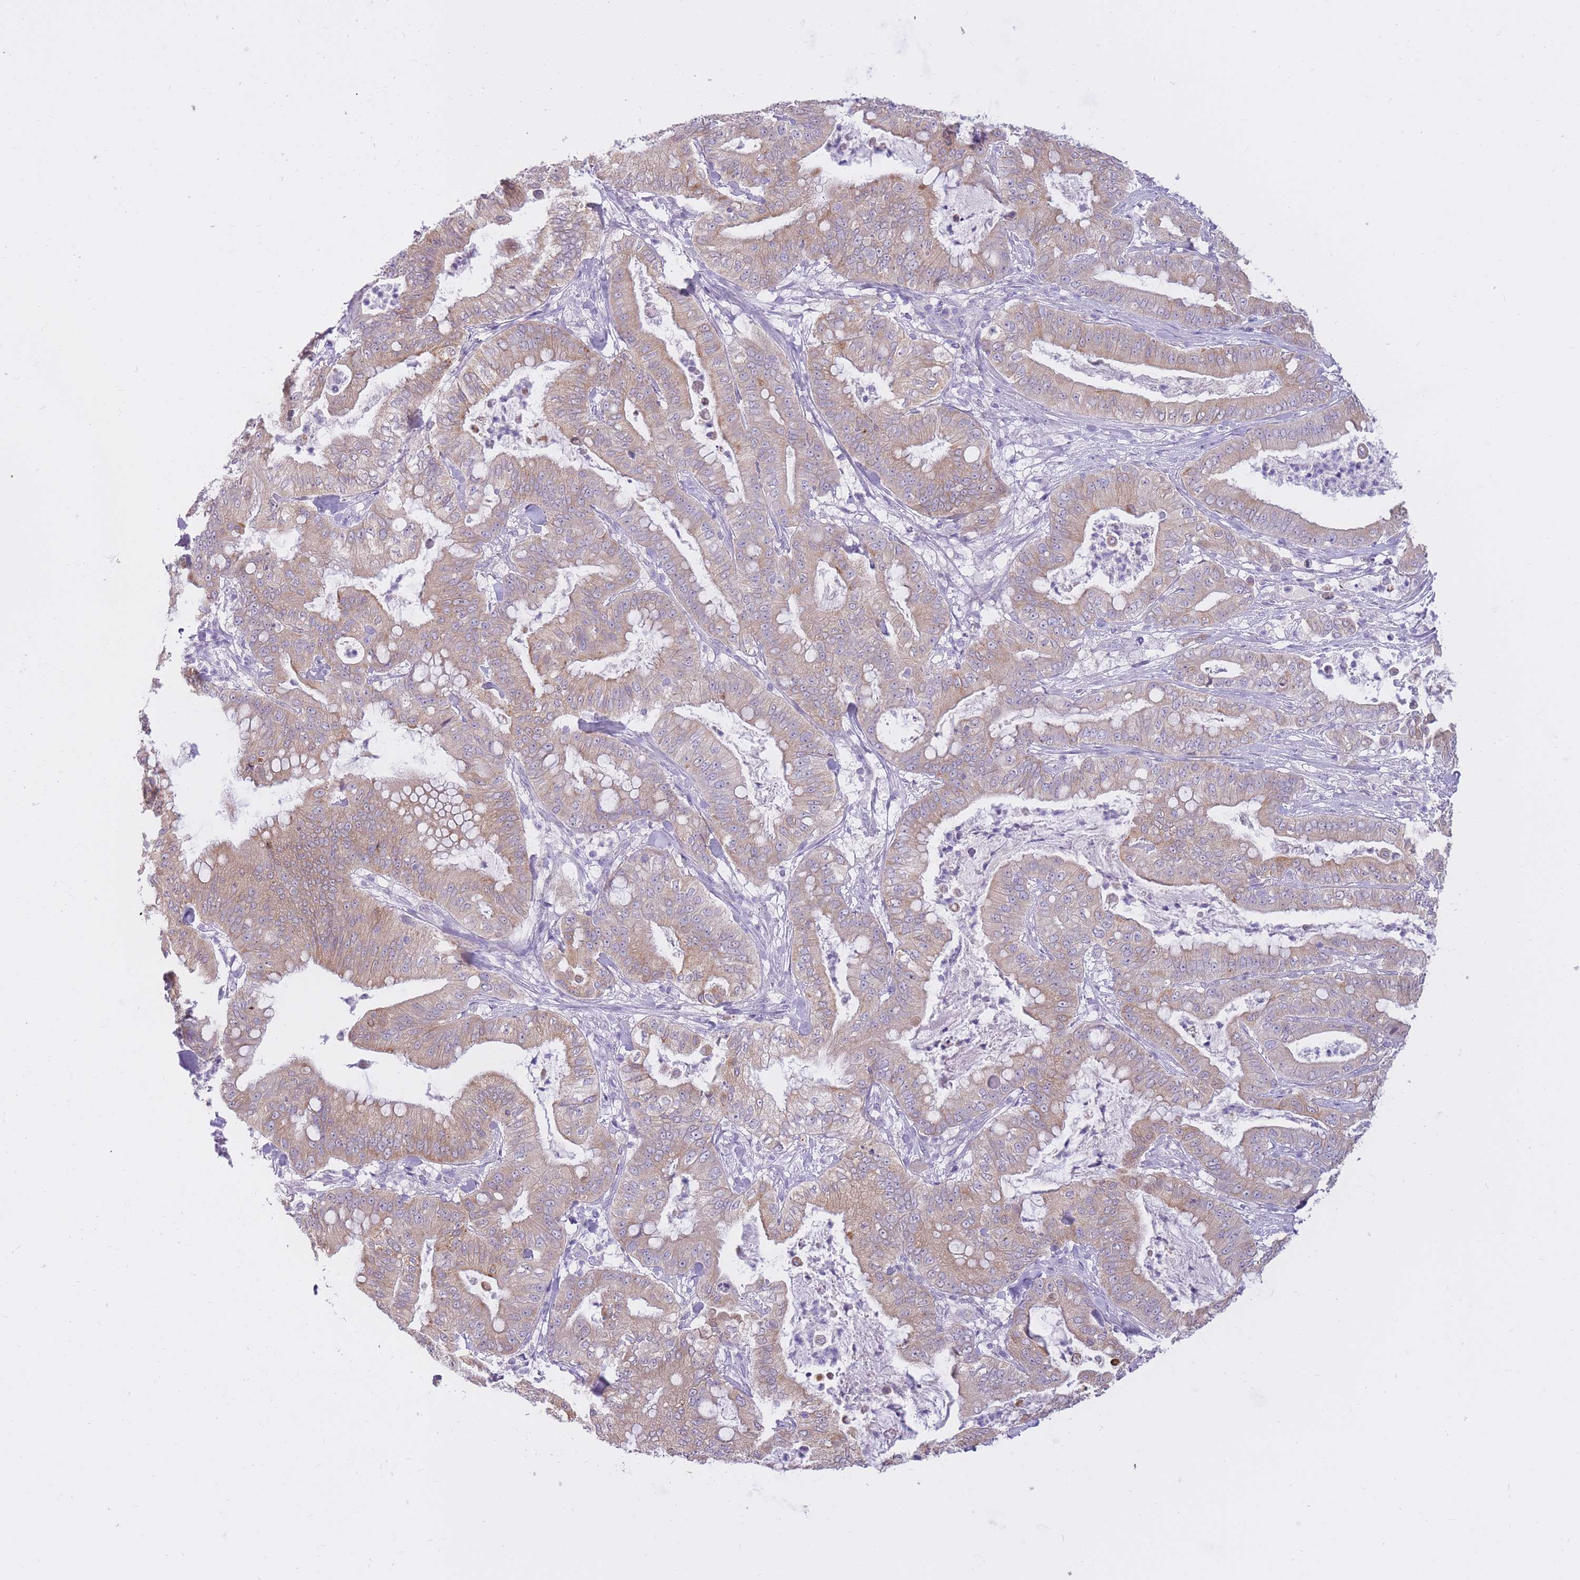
{"staining": {"intensity": "weak", "quantity": ">75%", "location": "cytoplasmic/membranous"}, "tissue": "pancreatic cancer", "cell_type": "Tumor cells", "image_type": "cancer", "snomed": [{"axis": "morphology", "description": "Adenocarcinoma, NOS"}, {"axis": "topography", "description": "Pancreas"}], "caption": "Brown immunohistochemical staining in pancreatic cancer reveals weak cytoplasmic/membranous expression in about >75% of tumor cells. Immunohistochemistry stains the protein in brown and the nuclei are stained blue.", "gene": "RNF170", "patient": {"sex": "male", "age": 71}}